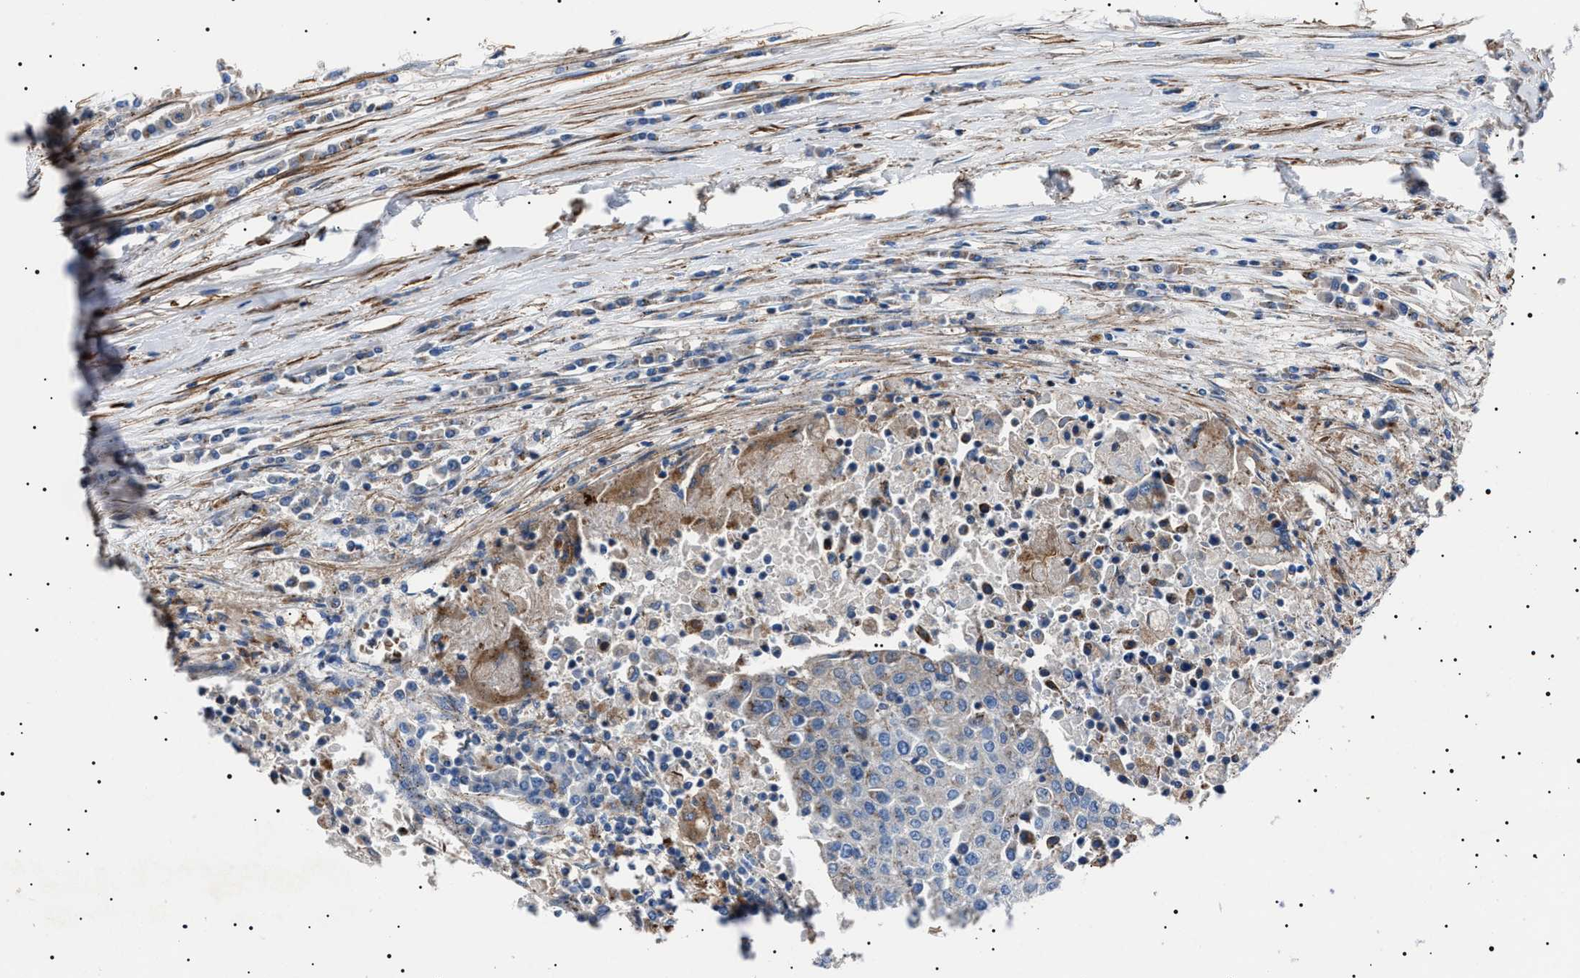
{"staining": {"intensity": "negative", "quantity": "none", "location": "none"}, "tissue": "urothelial cancer", "cell_type": "Tumor cells", "image_type": "cancer", "snomed": [{"axis": "morphology", "description": "Urothelial carcinoma, High grade"}, {"axis": "topography", "description": "Urinary bladder"}], "caption": "Tumor cells show no significant protein positivity in urothelial cancer.", "gene": "NEU1", "patient": {"sex": "female", "age": 85}}